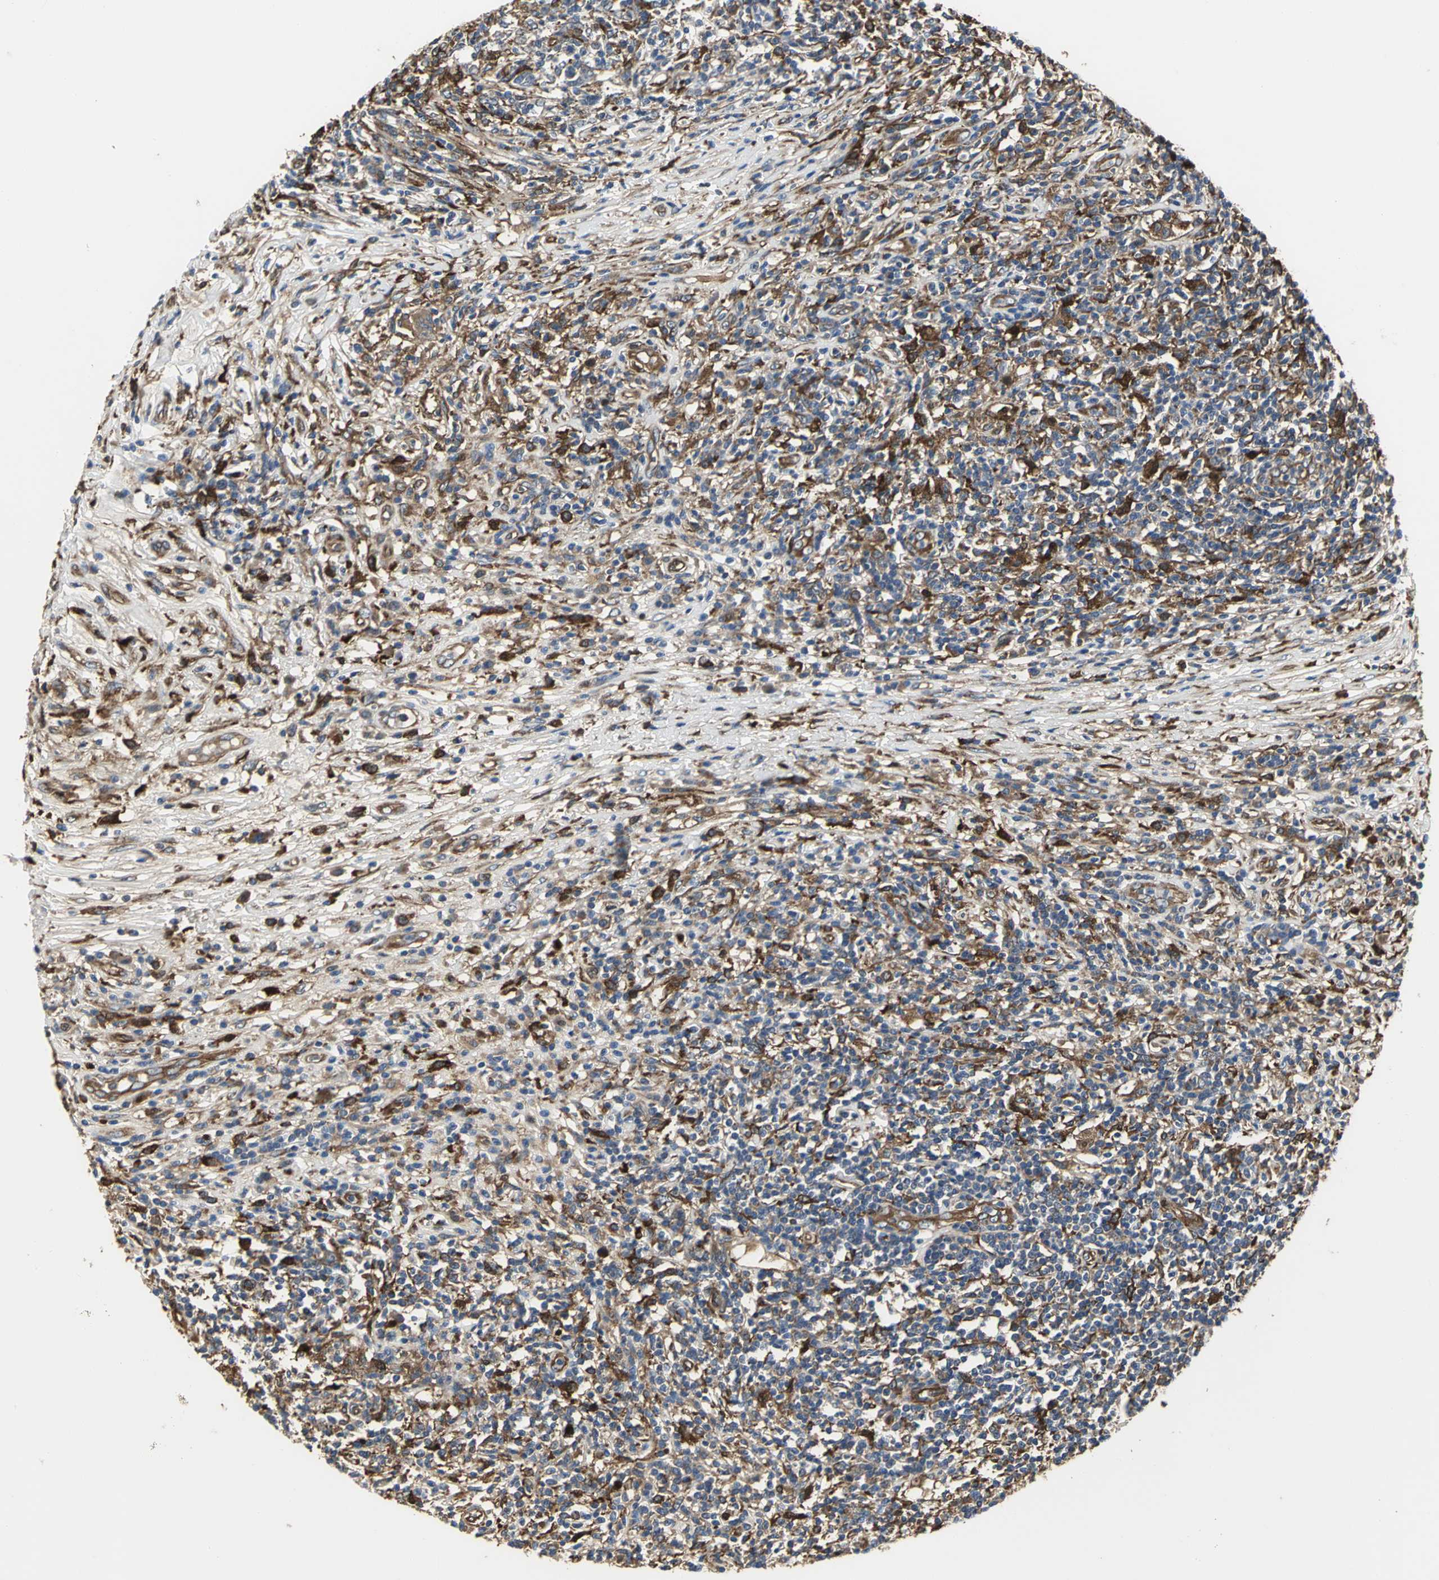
{"staining": {"intensity": "strong", "quantity": "25%-75%", "location": "cytoplasmic/membranous"}, "tissue": "lymphoma", "cell_type": "Tumor cells", "image_type": "cancer", "snomed": [{"axis": "morphology", "description": "Malignant lymphoma, non-Hodgkin's type, High grade"}, {"axis": "topography", "description": "Lymph node"}], "caption": "Immunohistochemistry (IHC) image of human lymphoma stained for a protein (brown), which exhibits high levels of strong cytoplasmic/membranous staining in approximately 25%-75% of tumor cells.", "gene": "CHRNB1", "patient": {"sex": "female", "age": 84}}